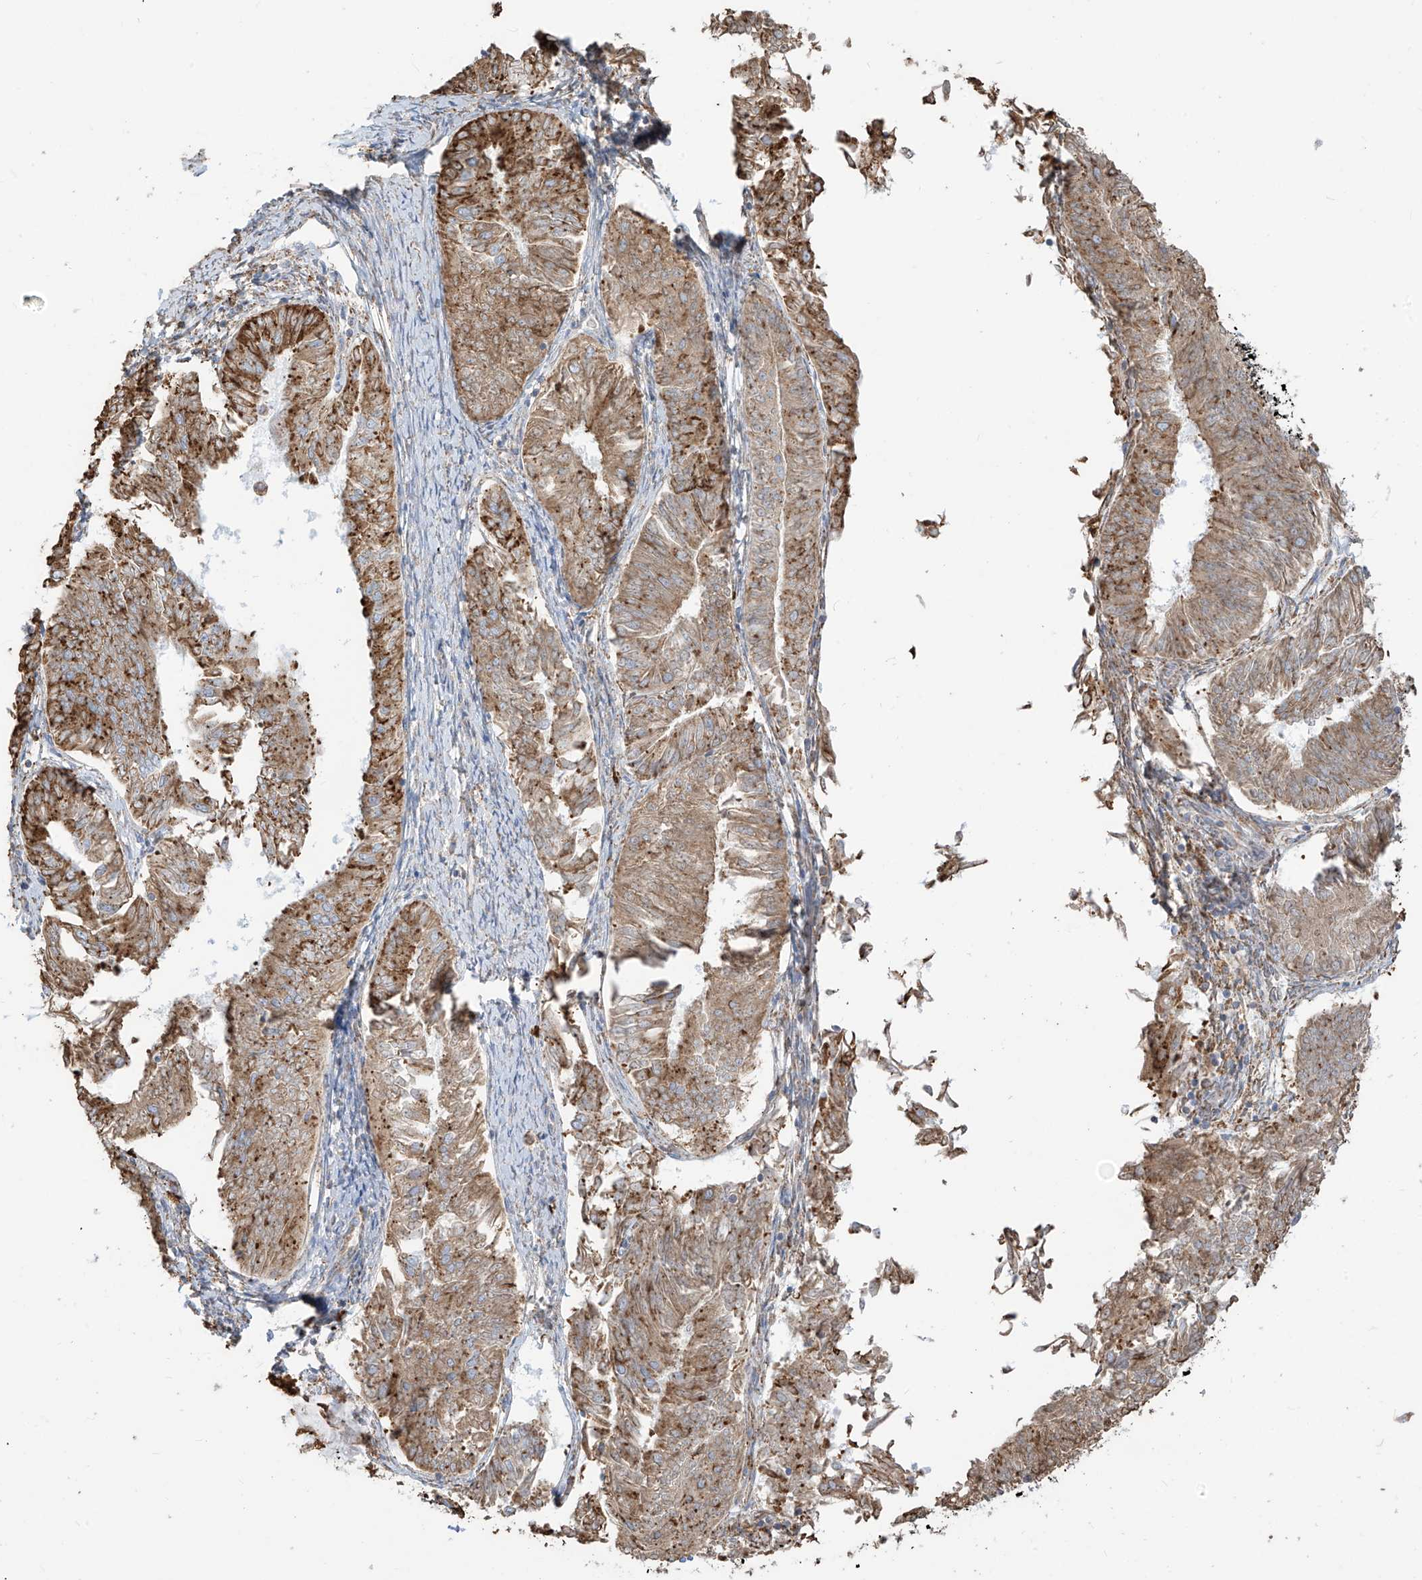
{"staining": {"intensity": "moderate", "quantity": ">75%", "location": "cytoplasmic/membranous"}, "tissue": "endometrial cancer", "cell_type": "Tumor cells", "image_type": "cancer", "snomed": [{"axis": "morphology", "description": "Adenocarcinoma, NOS"}, {"axis": "topography", "description": "Endometrium"}], "caption": "Adenocarcinoma (endometrial) stained with a protein marker exhibits moderate staining in tumor cells.", "gene": "PDIA6", "patient": {"sex": "female", "age": 58}}